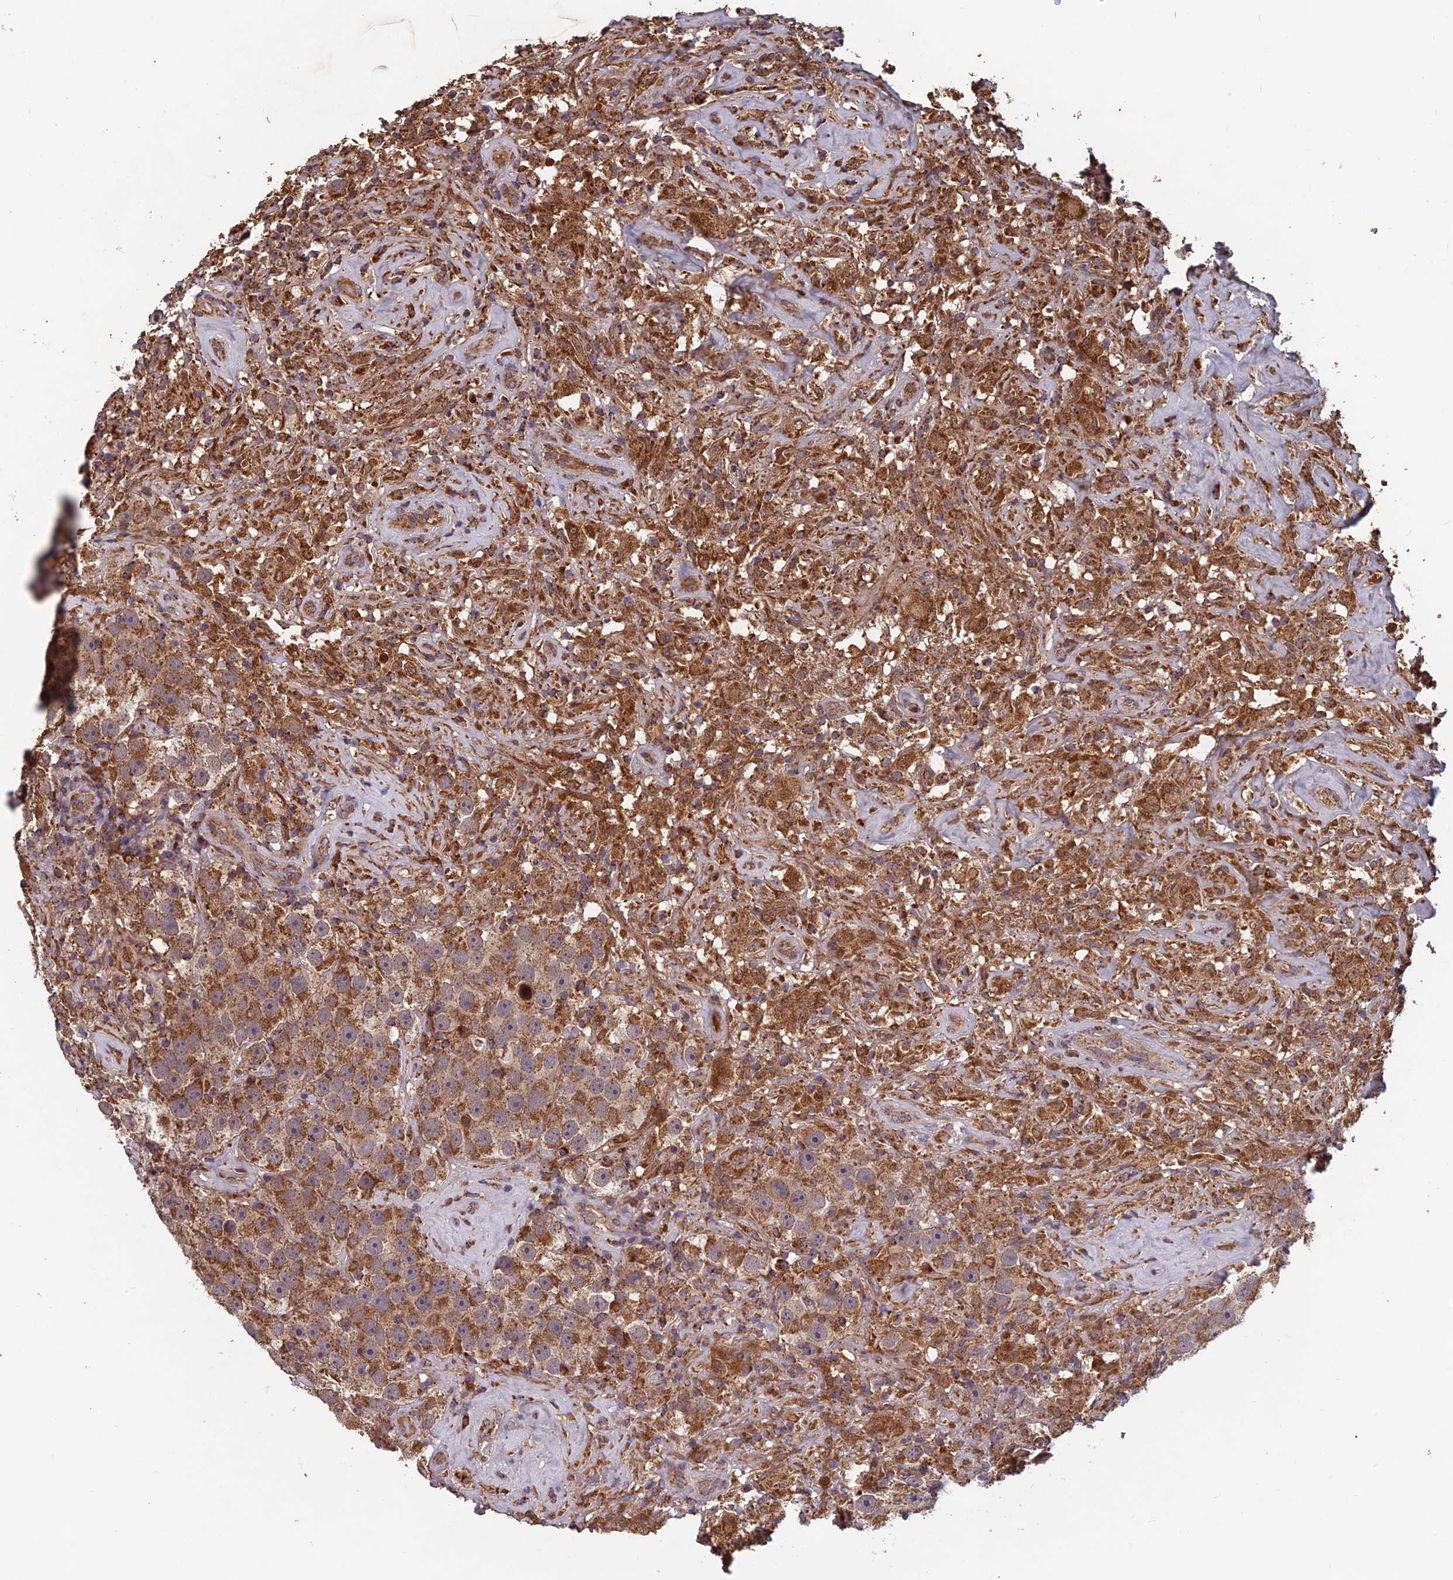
{"staining": {"intensity": "moderate", "quantity": ">75%", "location": "cytoplasmic/membranous"}, "tissue": "testis cancer", "cell_type": "Tumor cells", "image_type": "cancer", "snomed": [{"axis": "morphology", "description": "Seminoma, NOS"}, {"axis": "topography", "description": "Testis"}], "caption": "A micrograph showing moderate cytoplasmic/membranous positivity in approximately >75% of tumor cells in testis cancer, as visualized by brown immunohistochemical staining.", "gene": "CCDC15", "patient": {"sex": "male", "age": 49}}